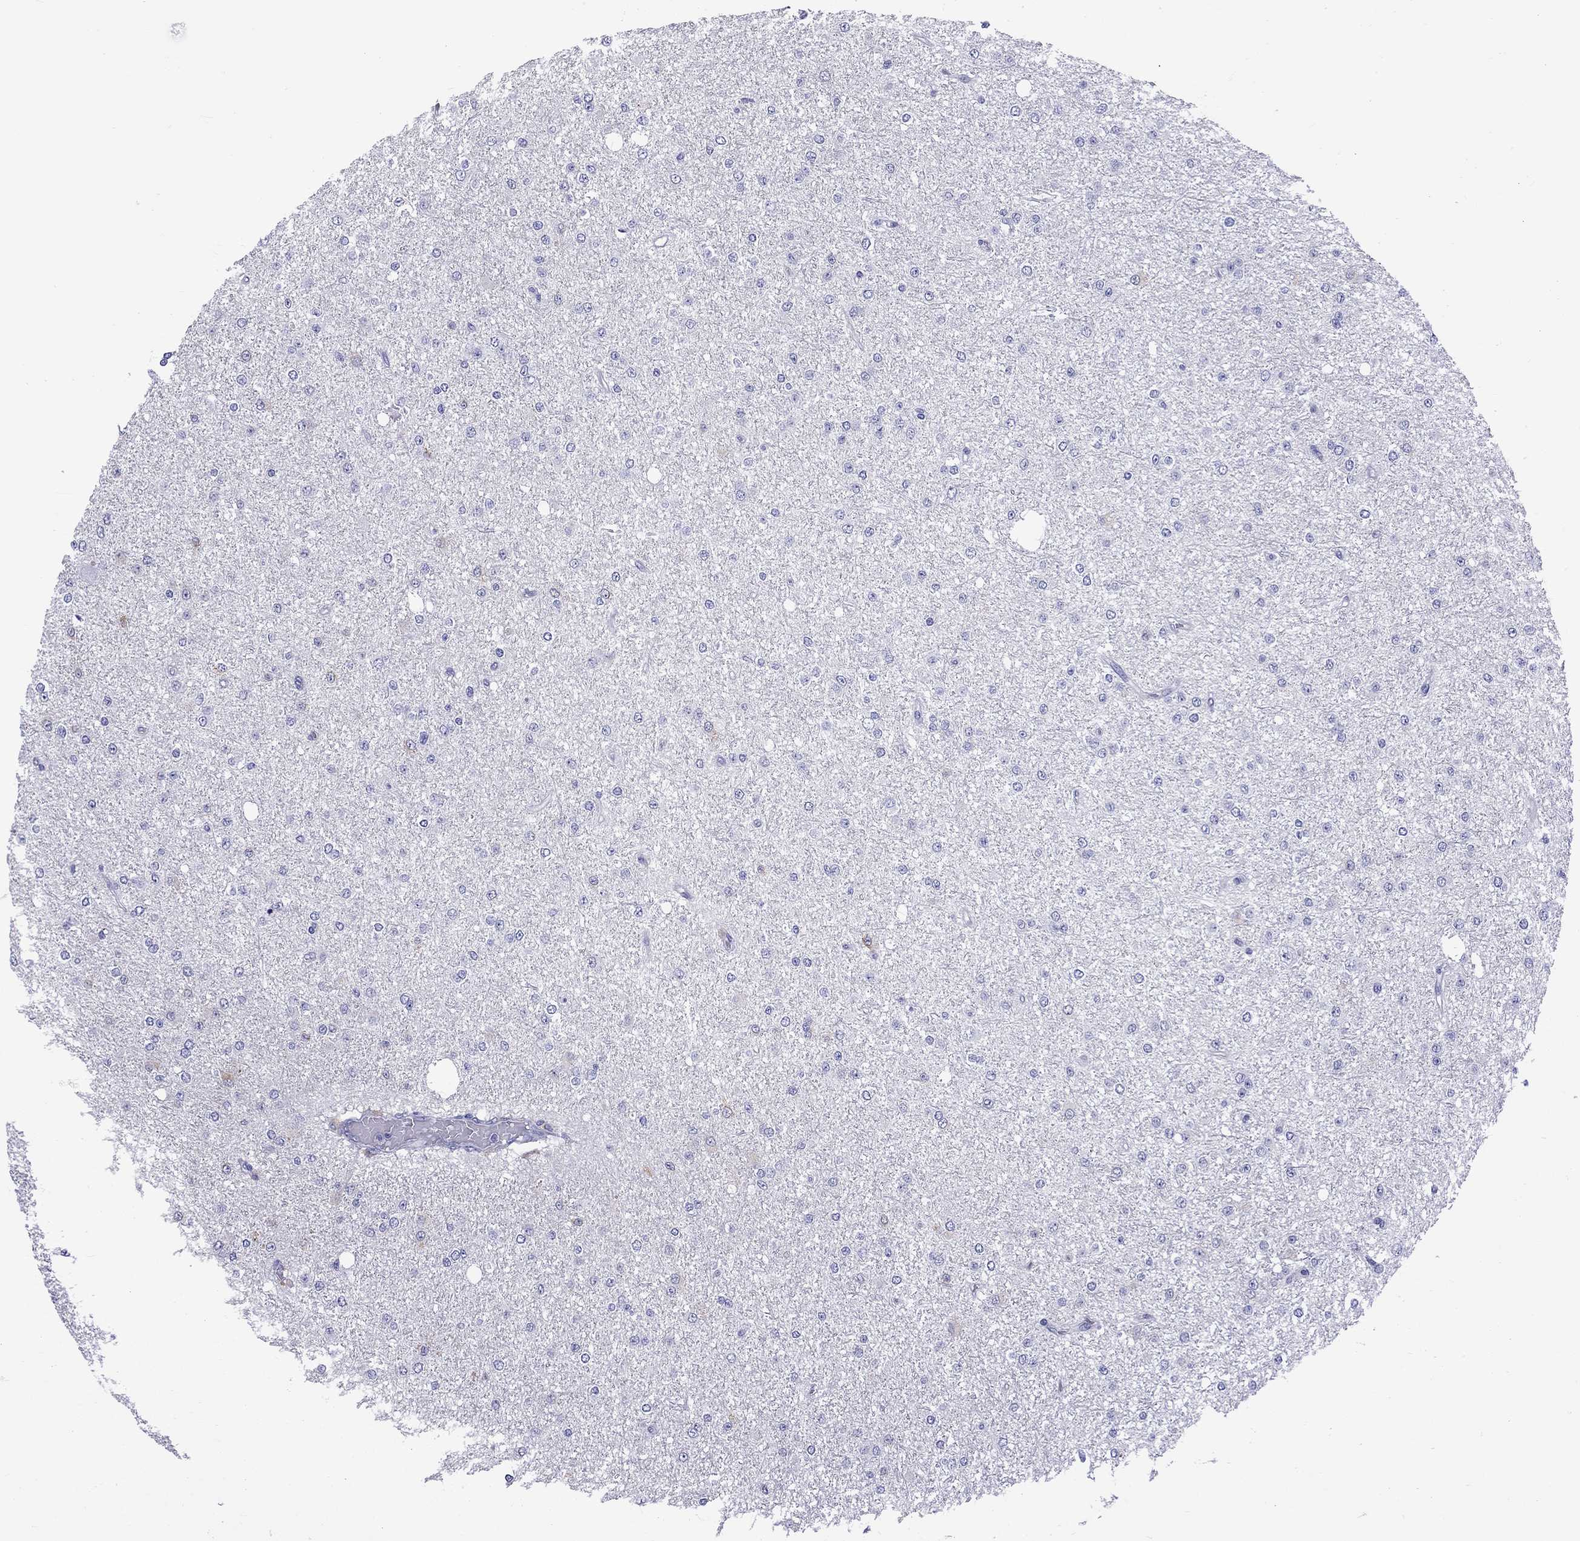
{"staining": {"intensity": "negative", "quantity": "none", "location": "none"}, "tissue": "glioma", "cell_type": "Tumor cells", "image_type": "cancer", "snomed": [{"axis": "morphology", "description": "Glioma, malignant, Low grade"}, {"axis": "topography", "description": "Brain"}], "caption": "A histopathology image of glioma stained for a protein shows no brown staining in tumor cells.", "gene": "SERPINA3", "patient": {"sex": "male", "age": 27}}